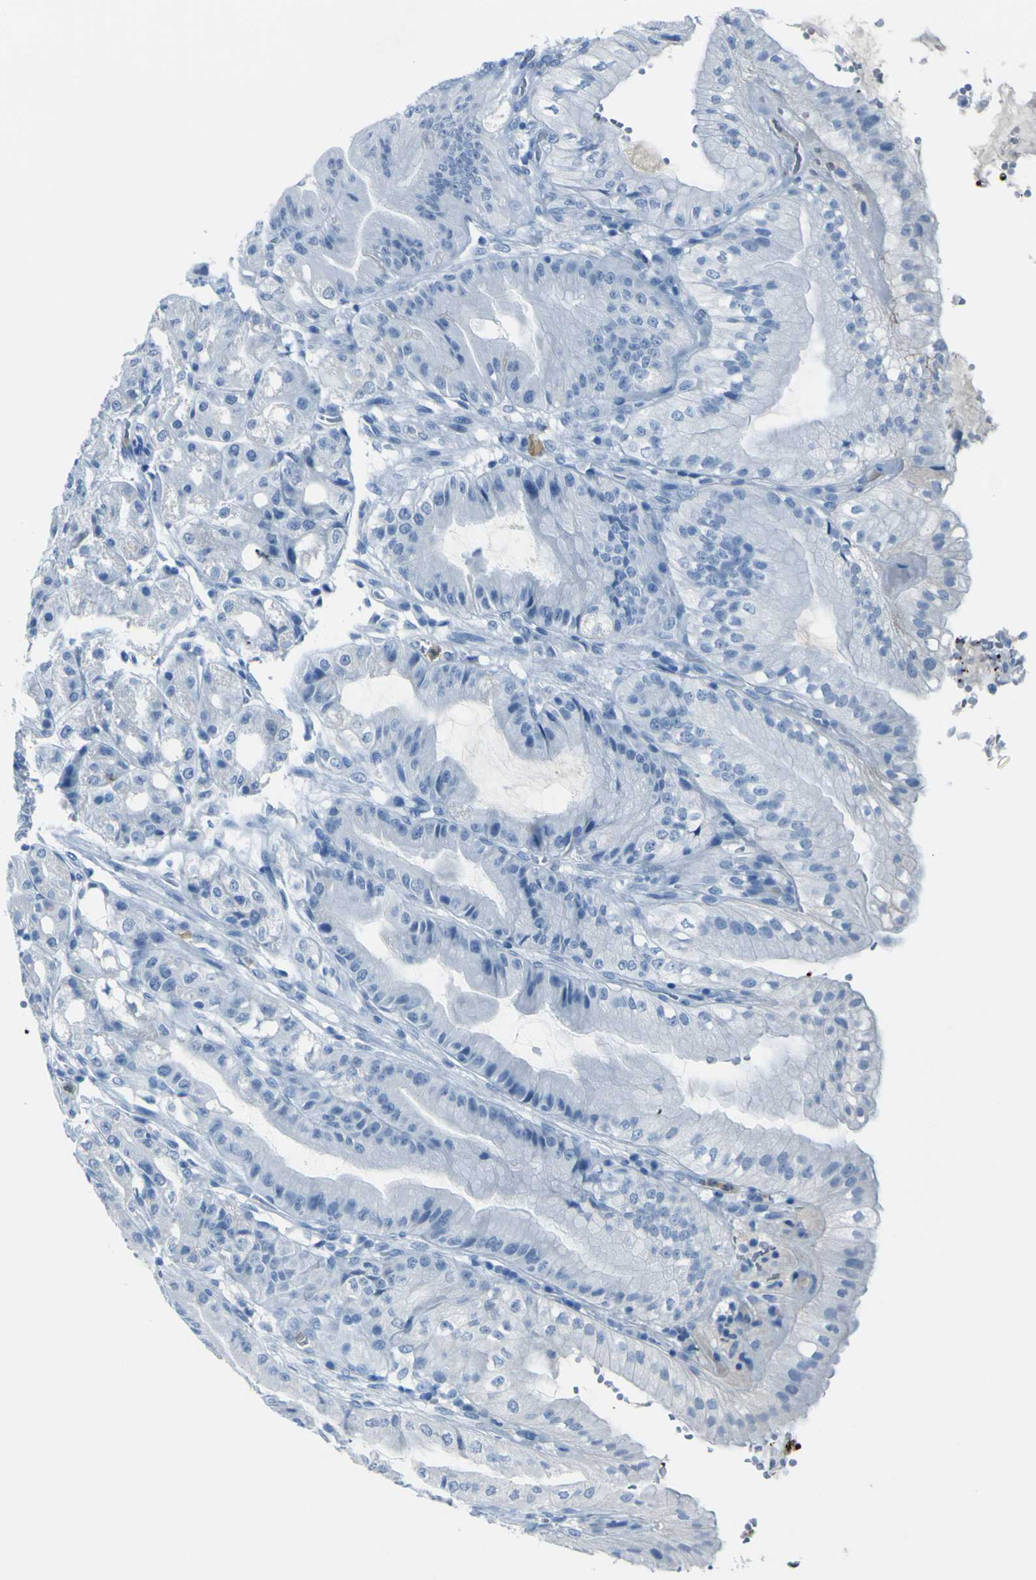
{"staining": {"intensity": "negative", "quantity": "none", "location": "none"}, "tissue": "stomach", "cell_type": "Glandular cells", "image_type": "normal", "snomed": [{"axis": "morphology", "description": "Normal tissue, NOS"}, {"axis": "topography", "description": "Stomach, lower"}], "caption": "This image is of unremarkable stomach stained with immunohistochemistry to label a protein in brown with the nuclei are counter-stained blue. There is no staining in glandular cells. (Brightfield microscopy of DAB (3,3'-diaminobenzidine) immunohistochemistry (IHC) at high magnification).", "gene": "ZNF557", "patient": {"sex": "male", "age": 71}}